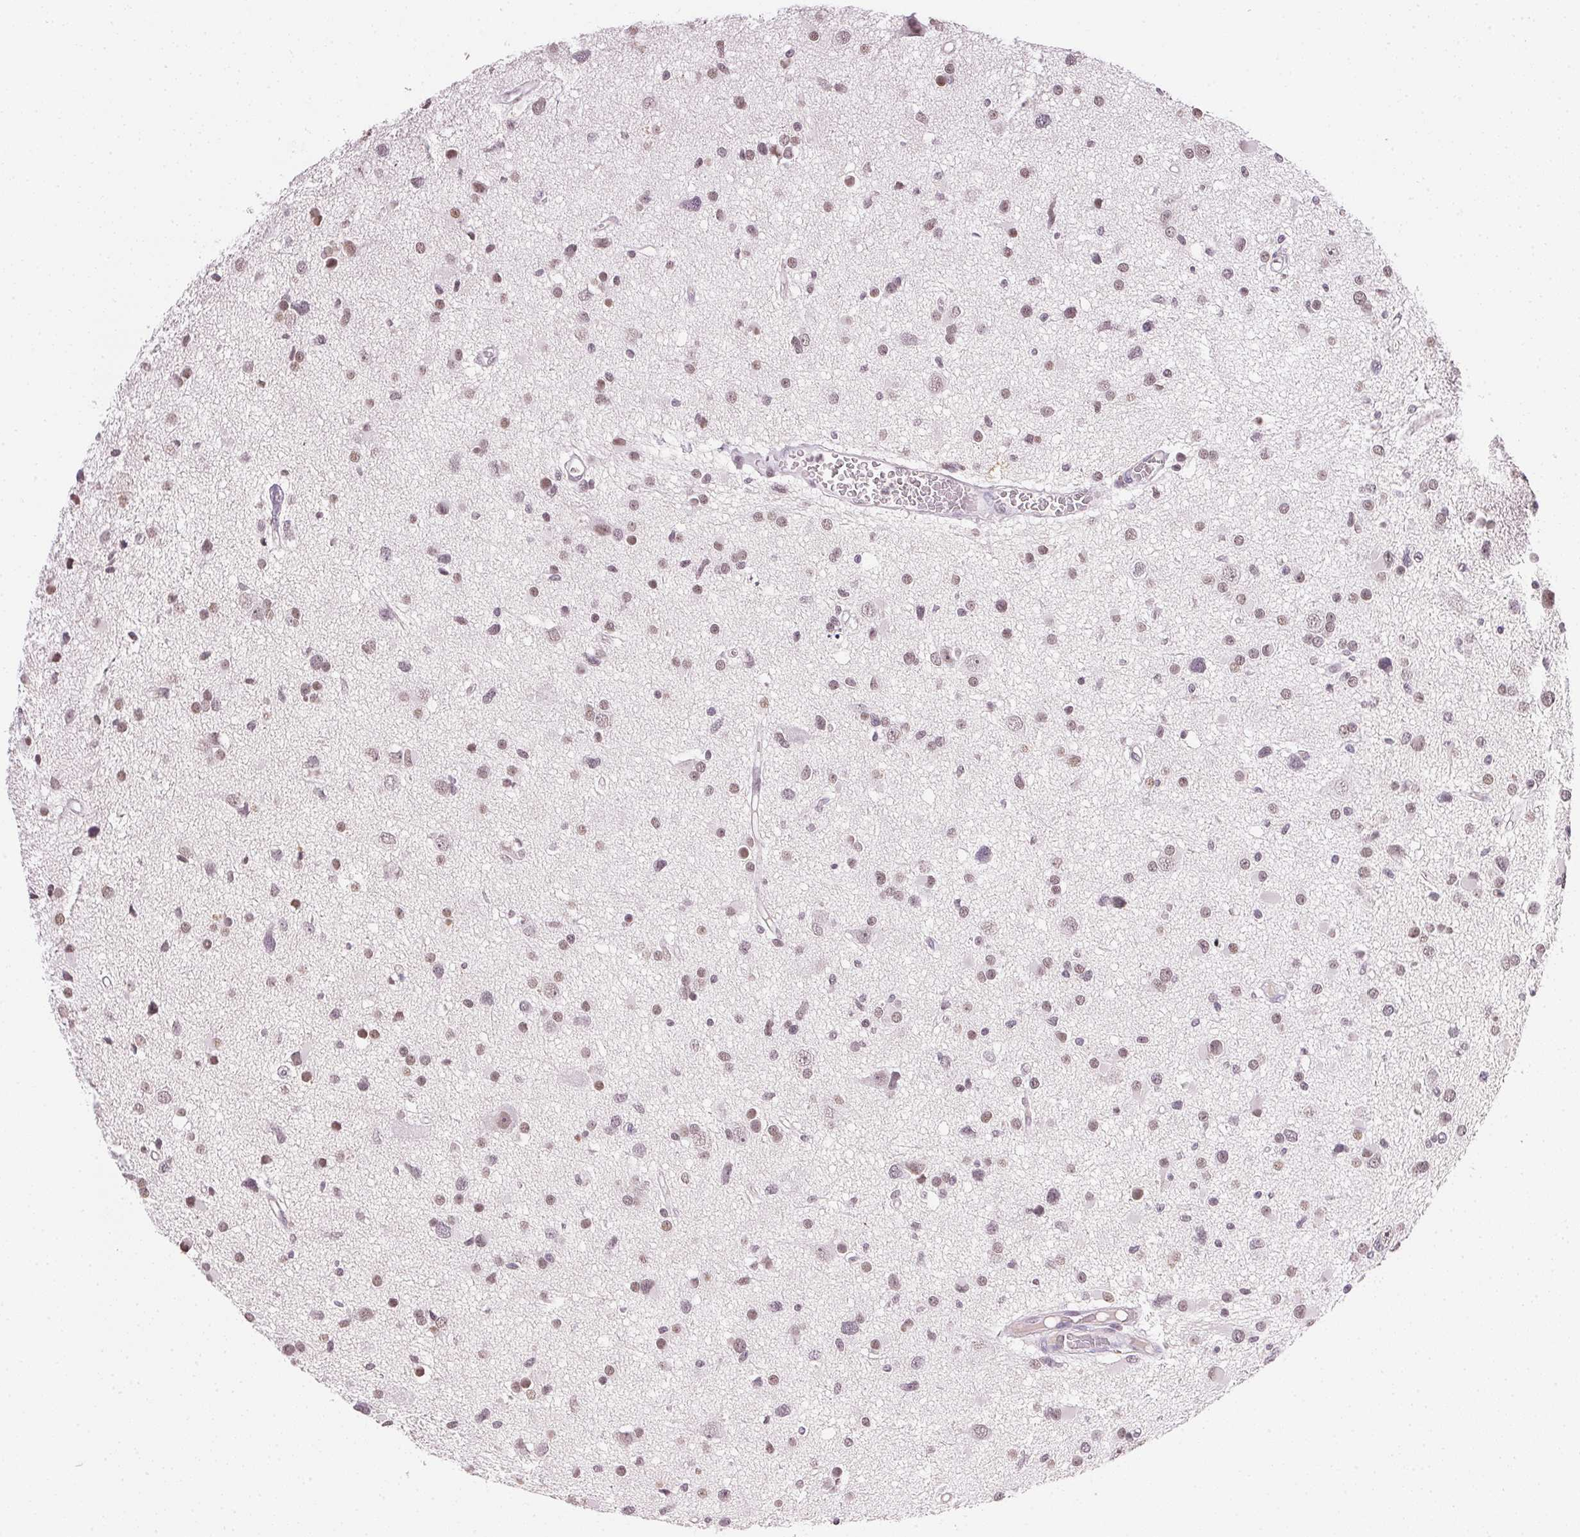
{"staining": {"intensity": "weak", "quantity": "<25%", "location": "nuclear"}, "tissue": "glioma", "cell_type": "Tumor cells", "image_type": "cancer", "snomed": [{"axis": "morphology", "description": "Glioma, malignant, High grade"}, {"axis": "topography", "description": "Brain"}], "caption": "This is a histopathology image of immunohistochemistry (IHC) staining of glioma, which shows no expression in tumor cells.", "gene": "FNDC4", "patient": {"sex": "male", "age": 54}}